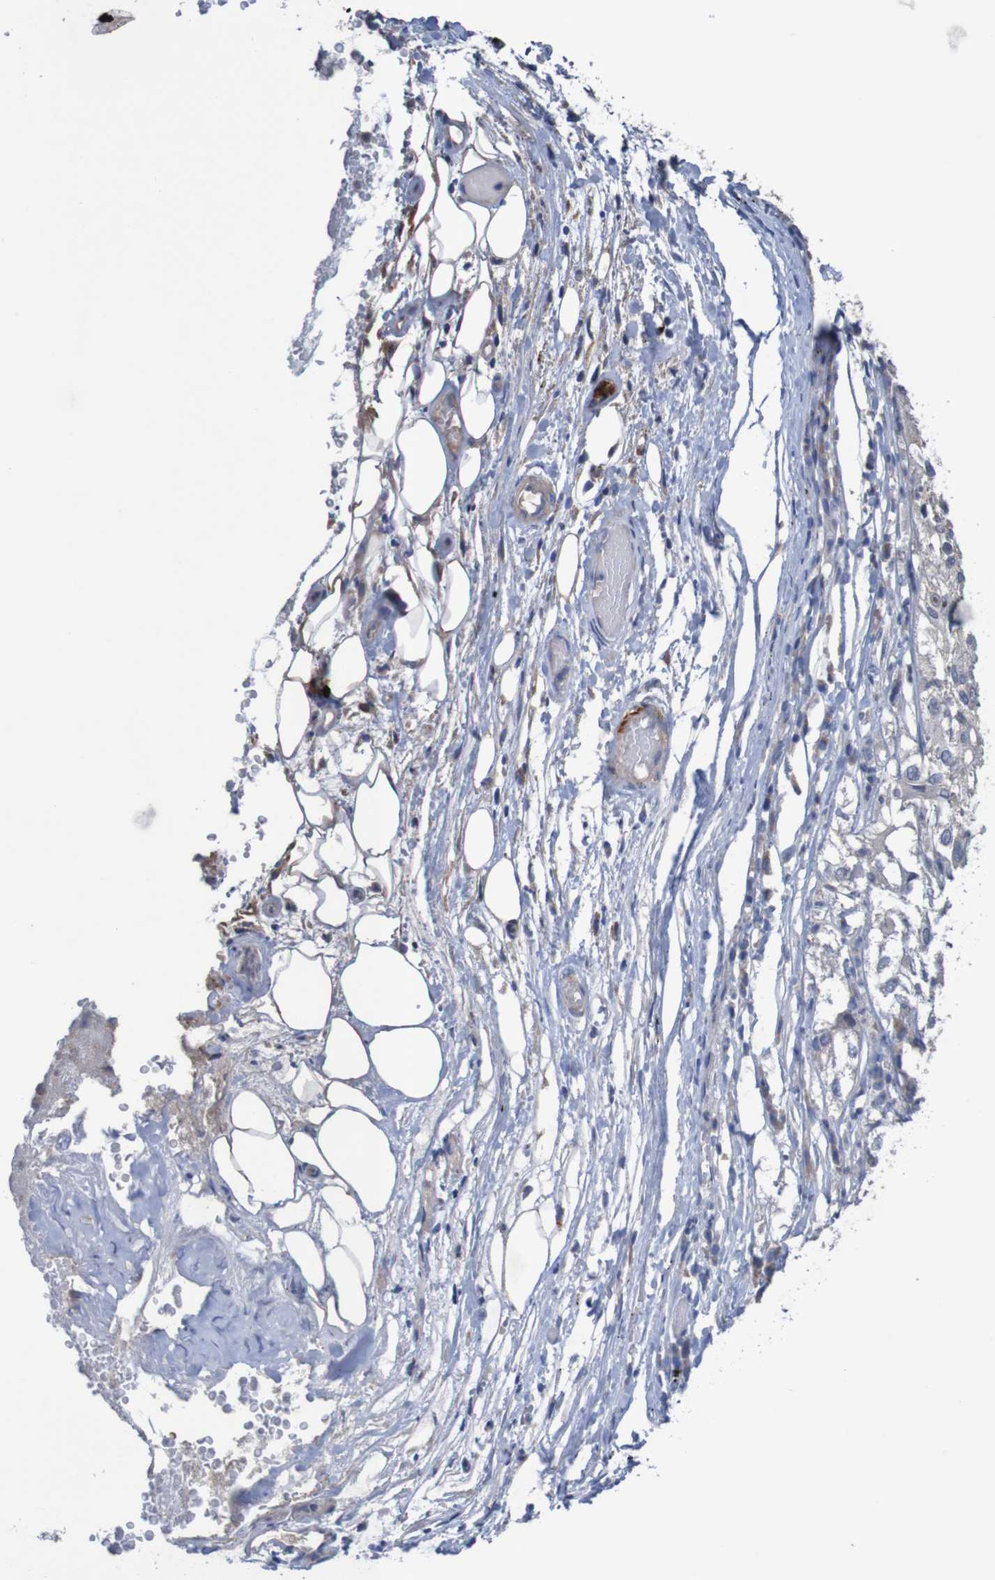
{"staining": {"intensity": "negative", "quantity": "none", "location": "none"}, "tissue": "lung cancer", "cell_type": "Tumor cells", "image_type": "cancer", "snomed": [{"axis": "morphology", "description": "Inflammation, NOS"}, {"axis": "morphology", "description": "Squamous cell carcinoma, NOS"}, {"axis": "topography", "description": "Lymph node"}, {"axis": "topography", "description": "Soft tissue"}, {"axis": "topography", "description": "Lung"}], "caption": "The immunohistochemistry (IHC) photomicrograph has no significant positivity in tumor cells of lung squamous cell carcinoma tissue.", "gene": "ANGPT4", "patient": {"sex": "male", "age": 66}}